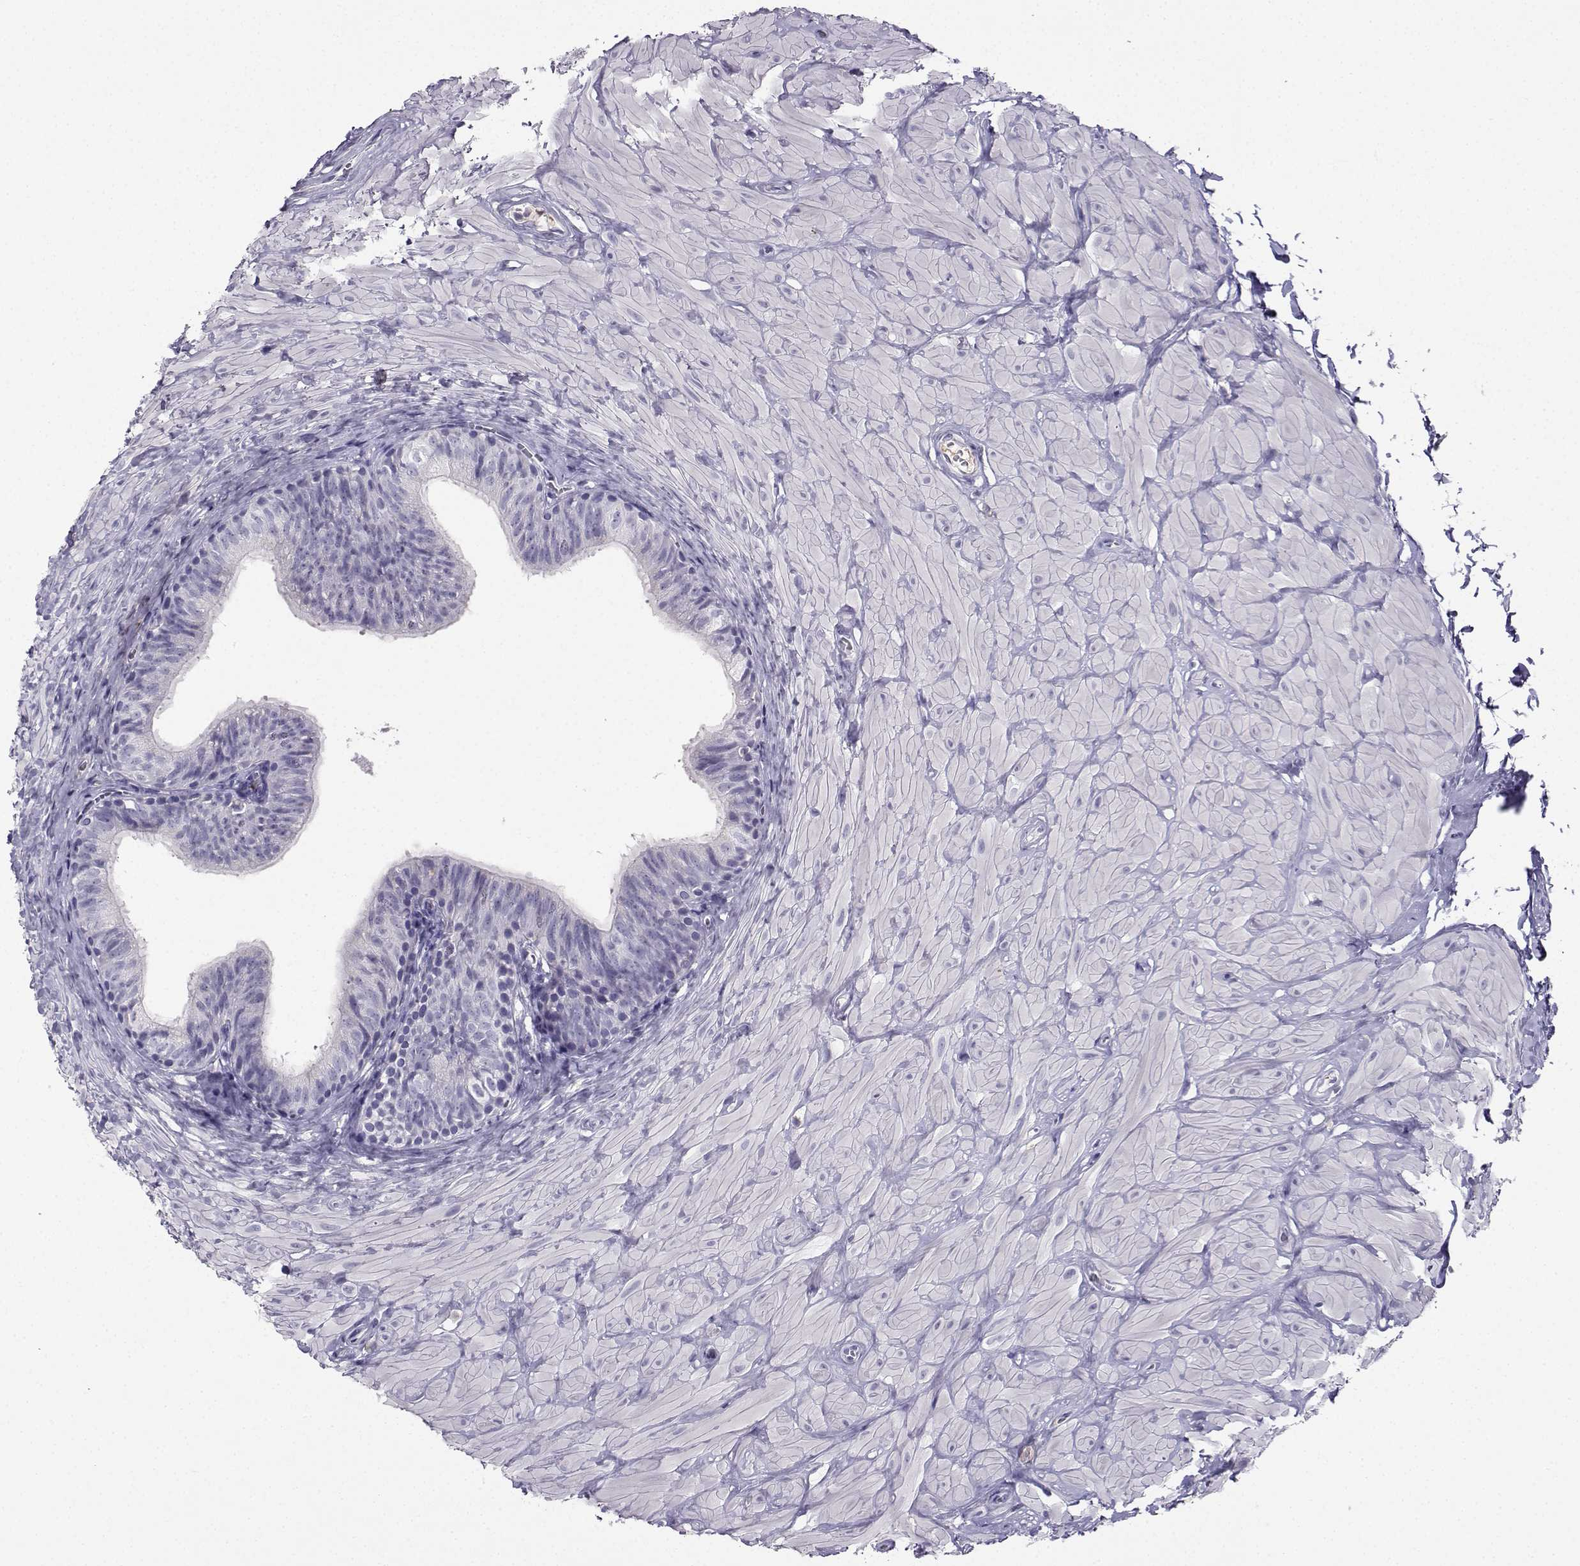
{"staining": {"intensity": "negative", "quantity": "none", "location": "none"}, "tissue": "epididymis", "cell_type": "Glandular cells", "image_type": "normal", "snomed": [{"axis": "morphology", "description": "Normal tissue, NOS"}, {"axis": "topography", "description": "Epididymis"}, {"axis": "topography", "description": "Vas deferens"}], "caption": "Immunohistochemical staining of unremarkable epididymis displays no significant staining in glandular cells.", "gene": "GRIK4", "patient": {"sex": "male", "age": 23}}